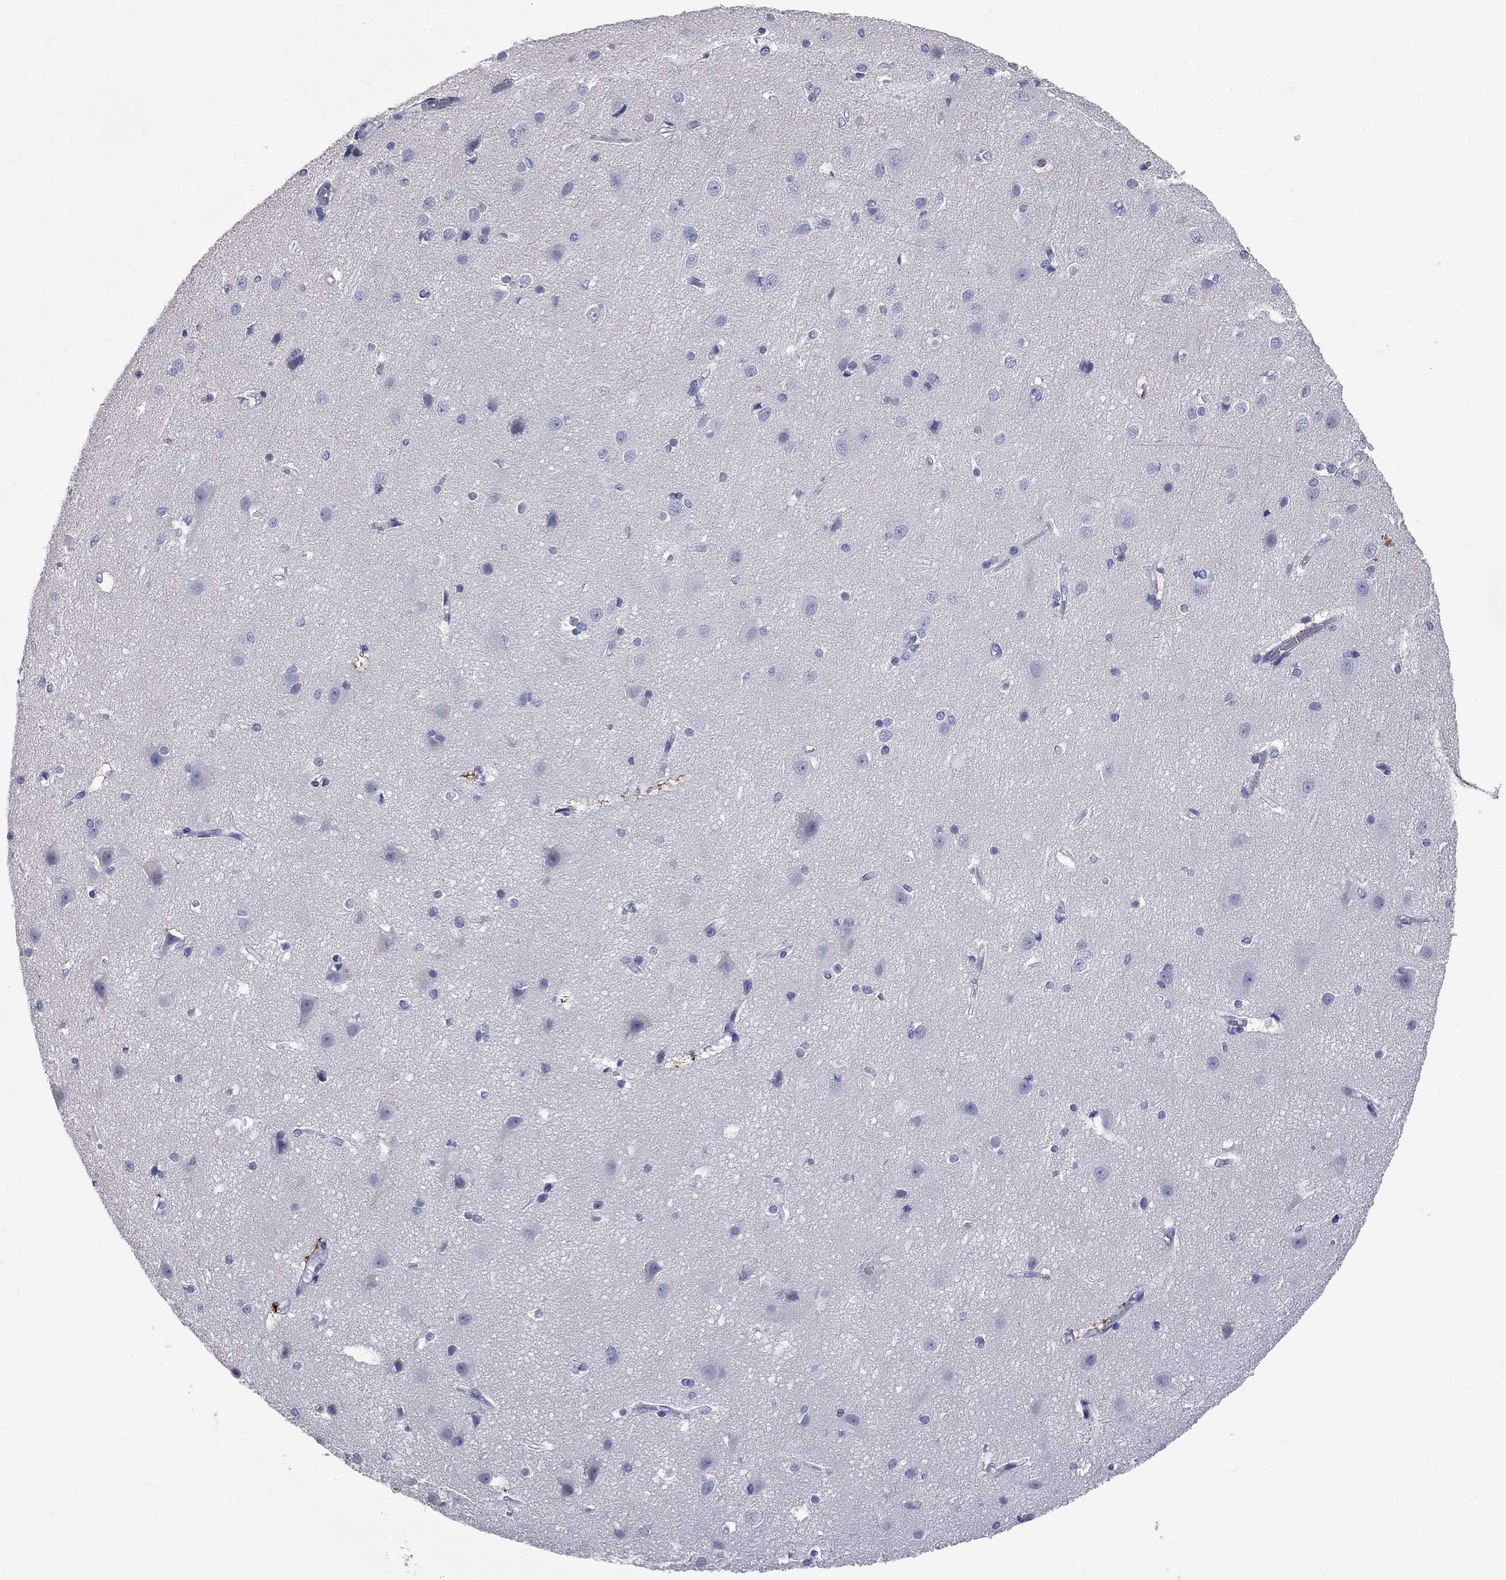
{"staining": {"intensity": "negative", "quantity": "none", "location": "none"}, "tissue": "cerebral cortex", "cell_type": "Endothelial cells", "image_type": "normal", "snomed": [{"axis": "morphology", "description": "Normal tissue, NOS"}, {"axis": "topography", "description": "Cerebral cortex"}], "caption": "Micrograph shows no significant protein expression in endothelial cells of benign cerebral cortex.", "gene": "FAM221B", "patient": {"sex": "male", "age": 37}}